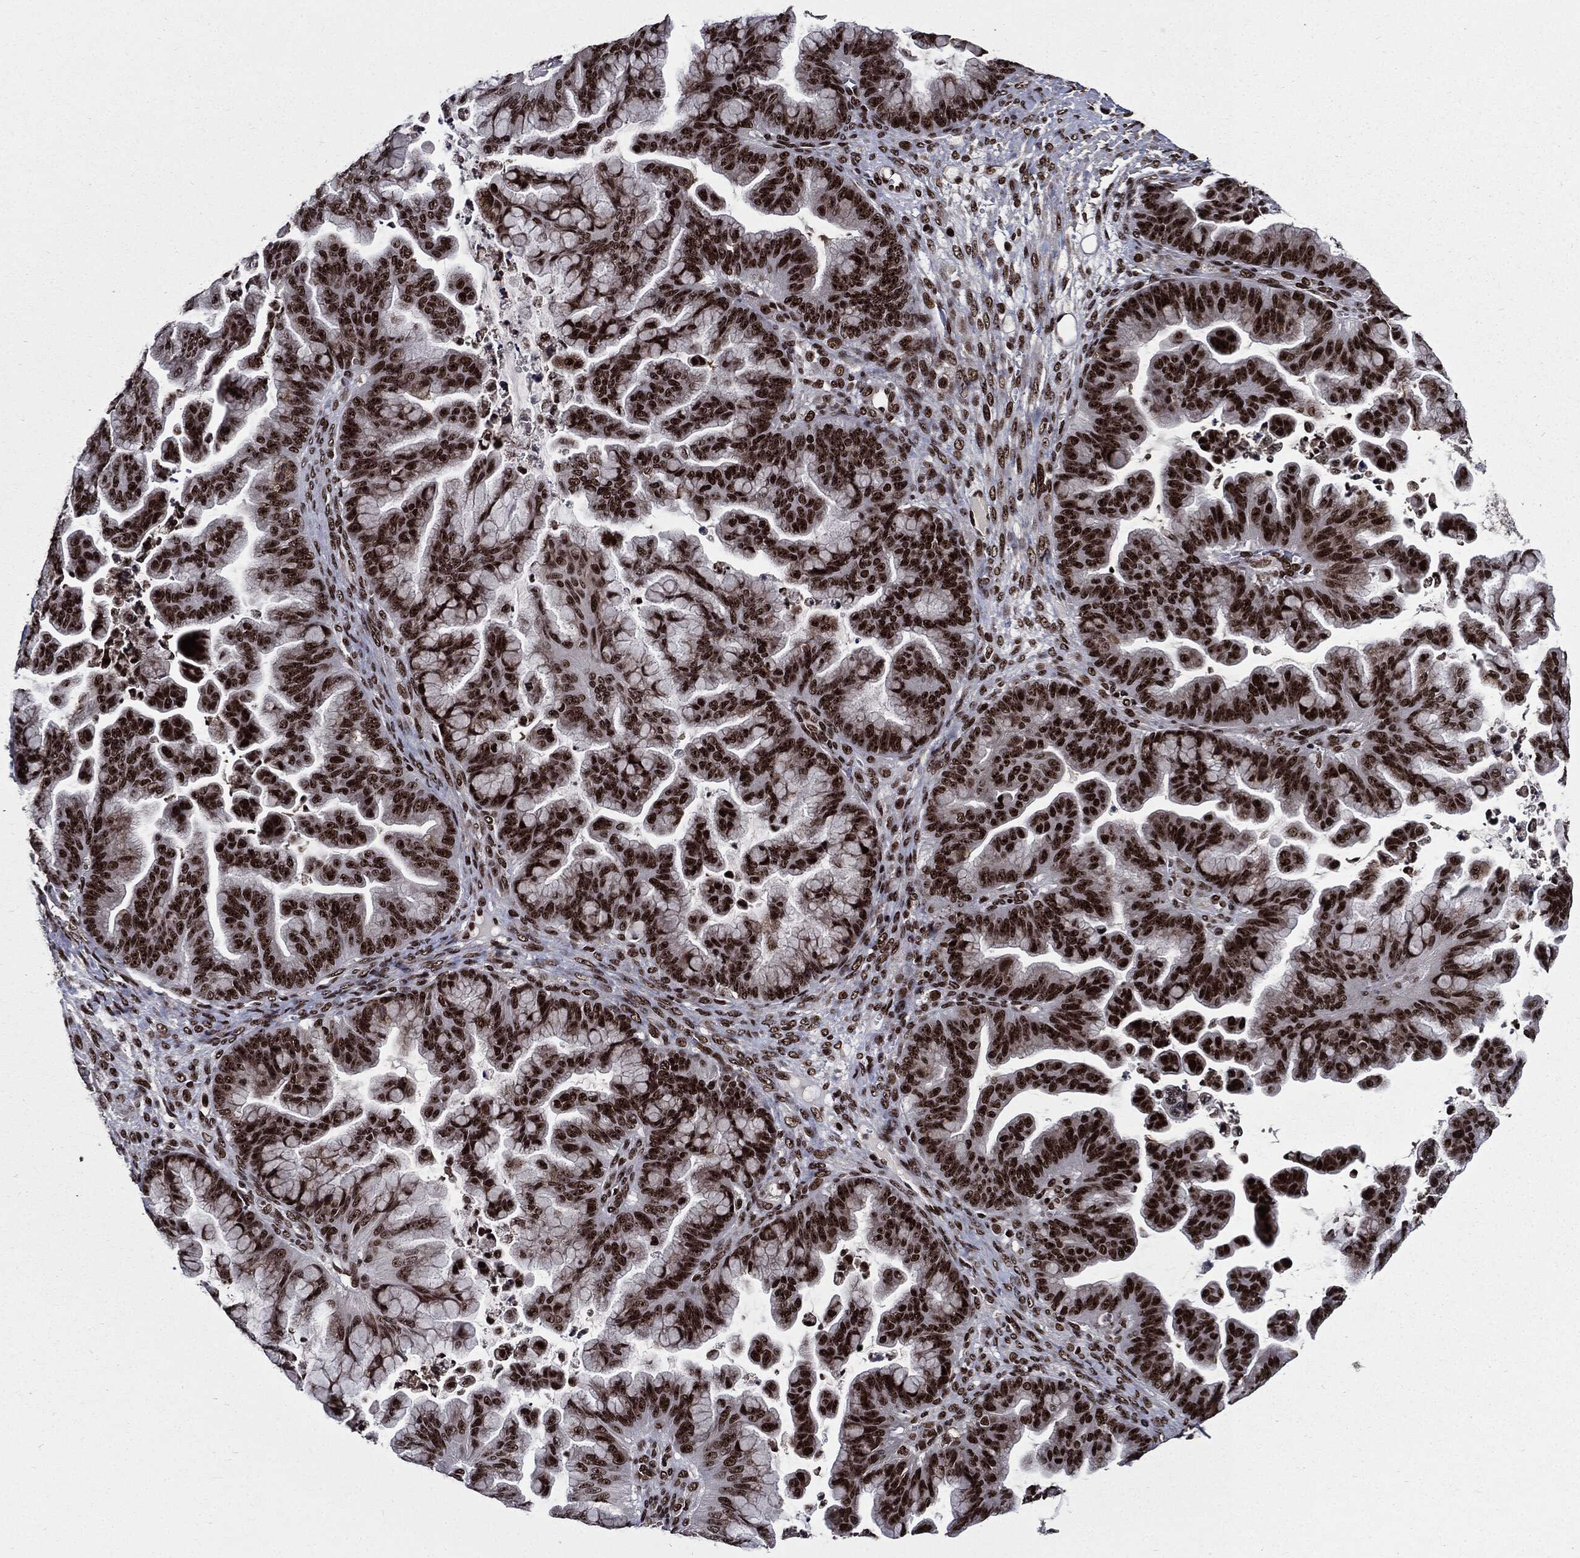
{"staining": {"intensity": "strong", "quantity": ">75%", "location": "nuclear"}, "tissue": "ovarian cancer", "cell_type": "Tumor cells", "image_type": "cancer", "snomed": [{"axis": "morphology", "description": "Cystadenocarcinoma, mucinous, NOS"}, {"axis": "topography", "description": "Ovary"}], "caption": "This micrograph exhibits immunohistochemistry staining of human ovarian cancer, with high strong nuclear staining in approximately >75% of tumor cells.", "gene": "ZFP91", "patient": {"sex": "female", "age": 67}}